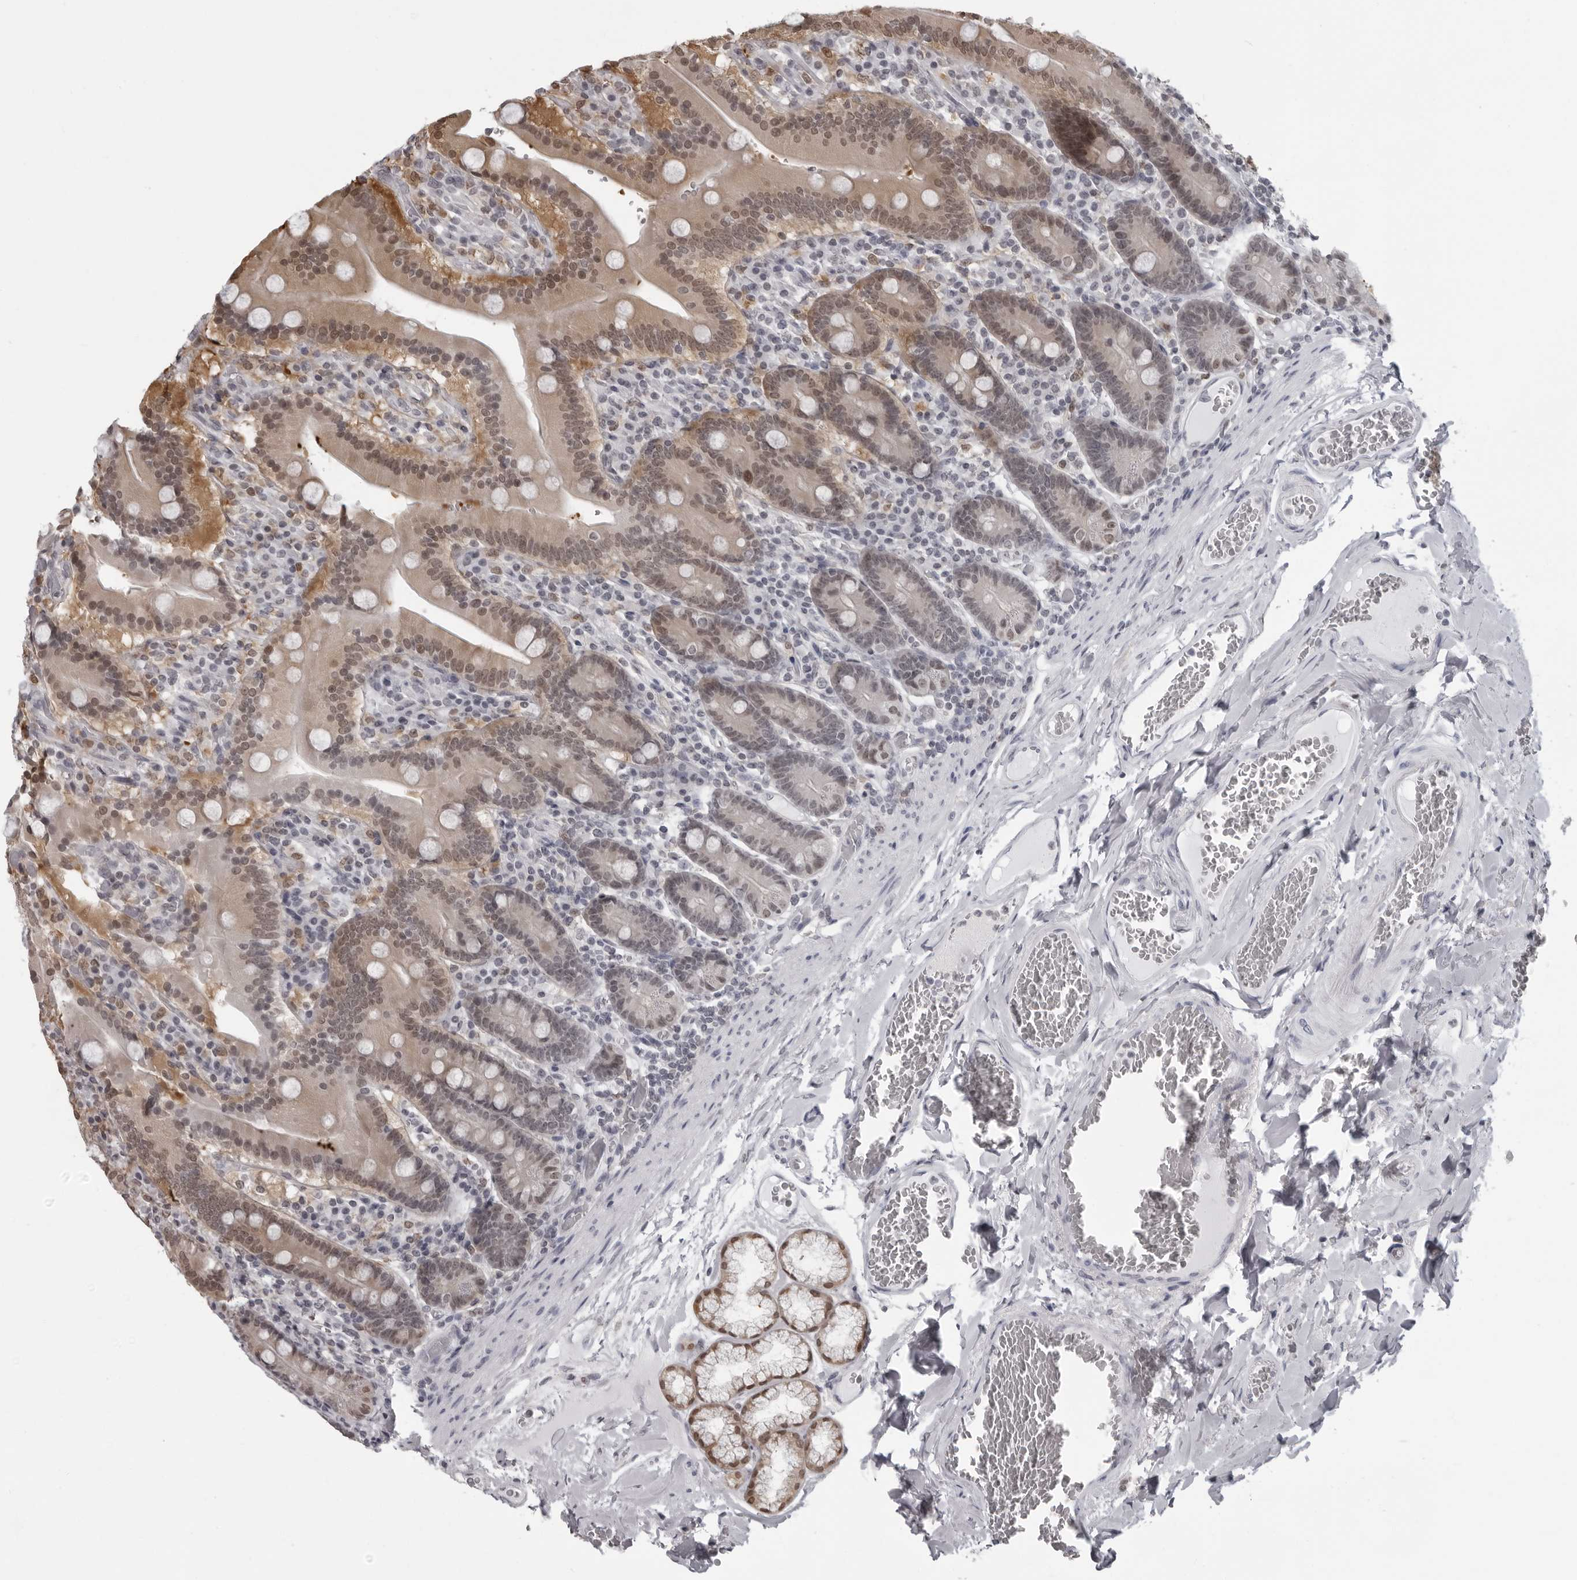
{"staining": {"intensity": "moderate", "quantity": "25%-75%", "location": "nuclear"}, "tissue": "duodenum", "cell_type": "Glandular cells", "image_type": "normal", "snomed": [{"axis": "morphology", "description": "Normal tissue, NOS"}, {"axis": "topography", "description": "Duodenum"}], "caption": "An IHC photomicrograph of normal tissue is shown. Protein staining in brown labels moderate nuclear positivity in duodenum within glandular cells.", "gene": "LZIC", "patient": {"sex": "female", "age": 62}}